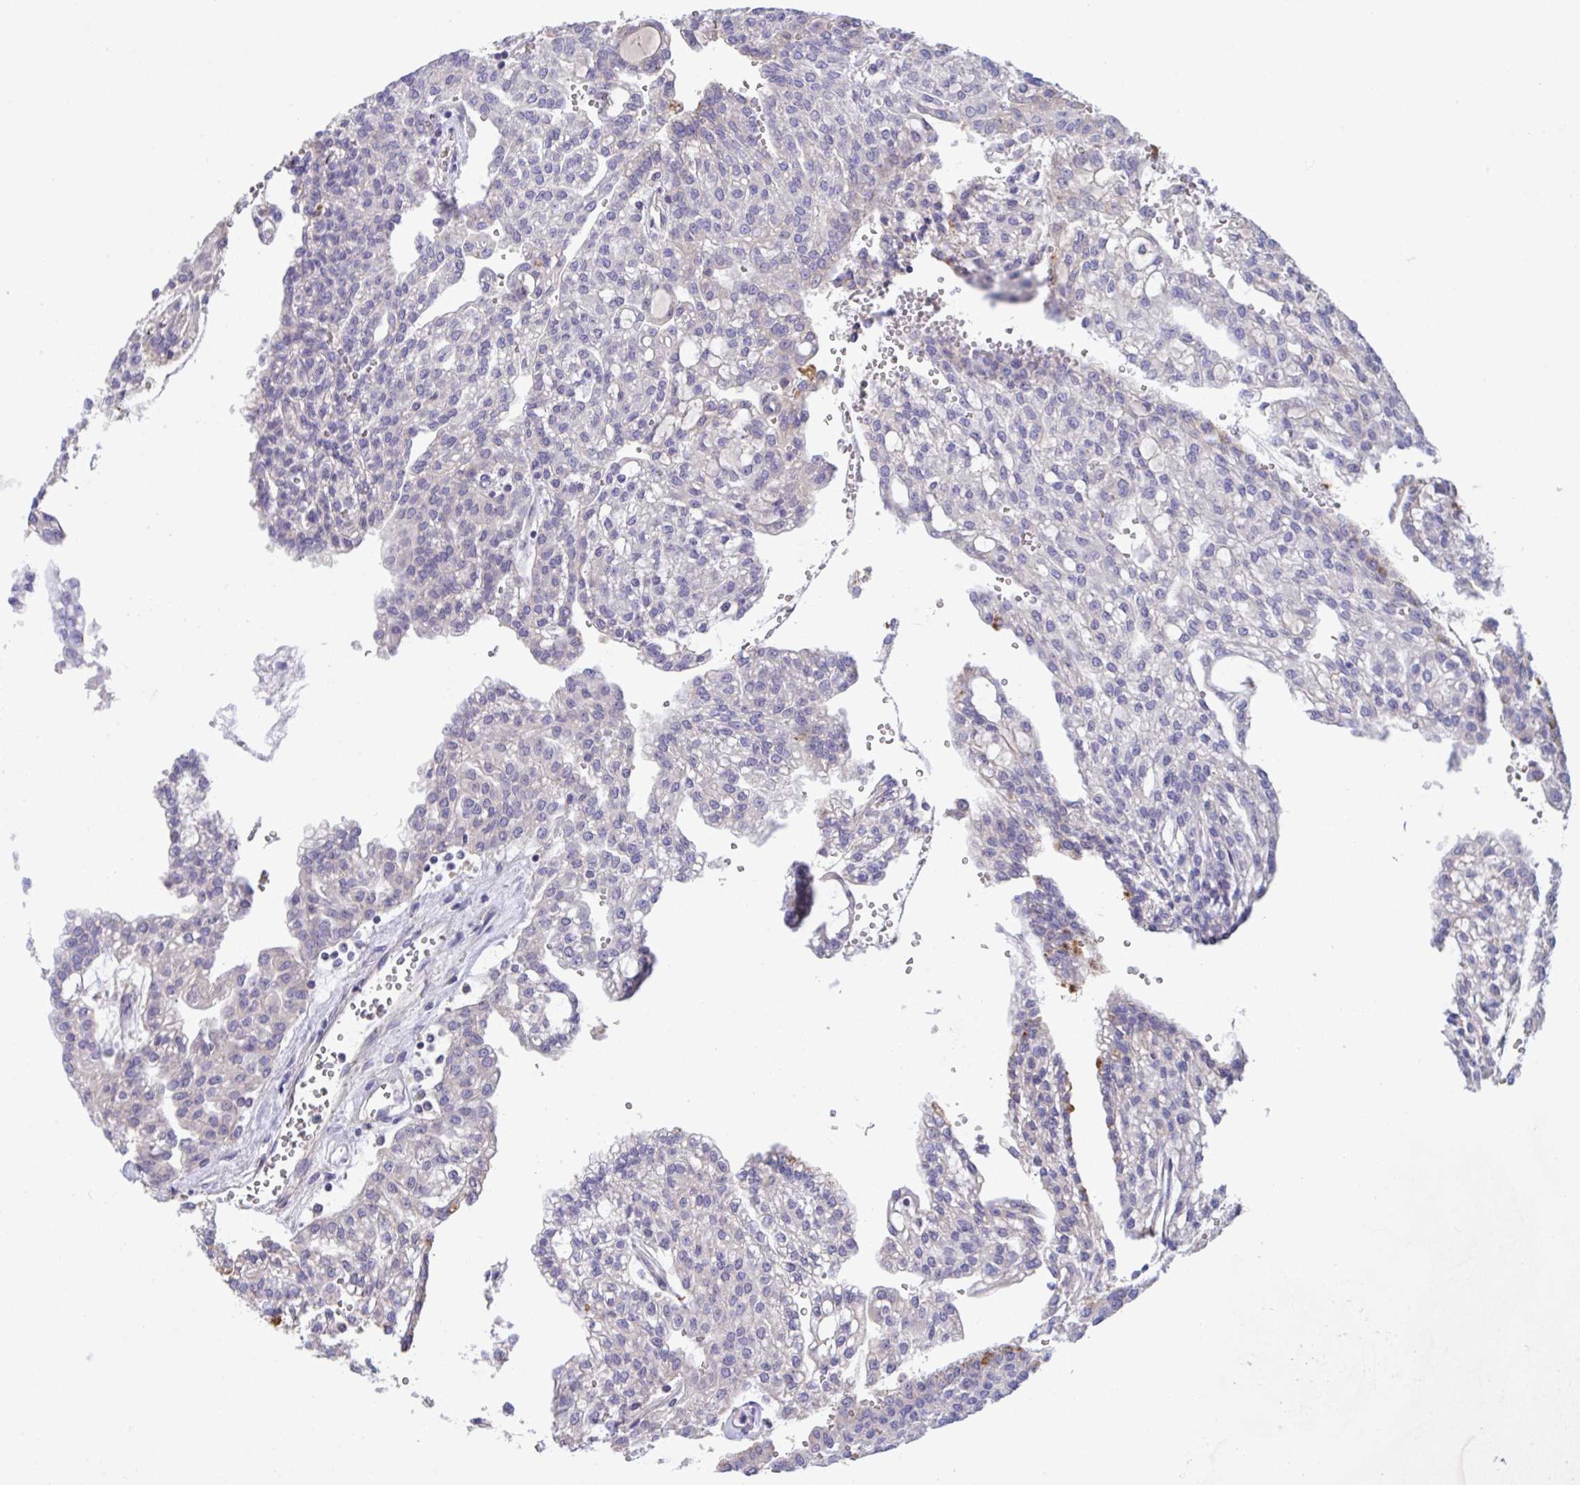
{"staining": {"intensity": "negative", "quantity": "none", "location": "none"}, "tissue": "renal cancer", "cell_type": "Tumor cells", "image_type": "cancer", "snomed": [{"axis": "morphology", "description": "Adenocarcinoma, NOS"}, {"axis": "topography", "description": "Kidney"}], "caption": "The micrograph exhibits no staining of tumor cells in renal adenocarcinoma.", "gene": "ZNF581", "patient": {"sex": "male", "age": 63}}